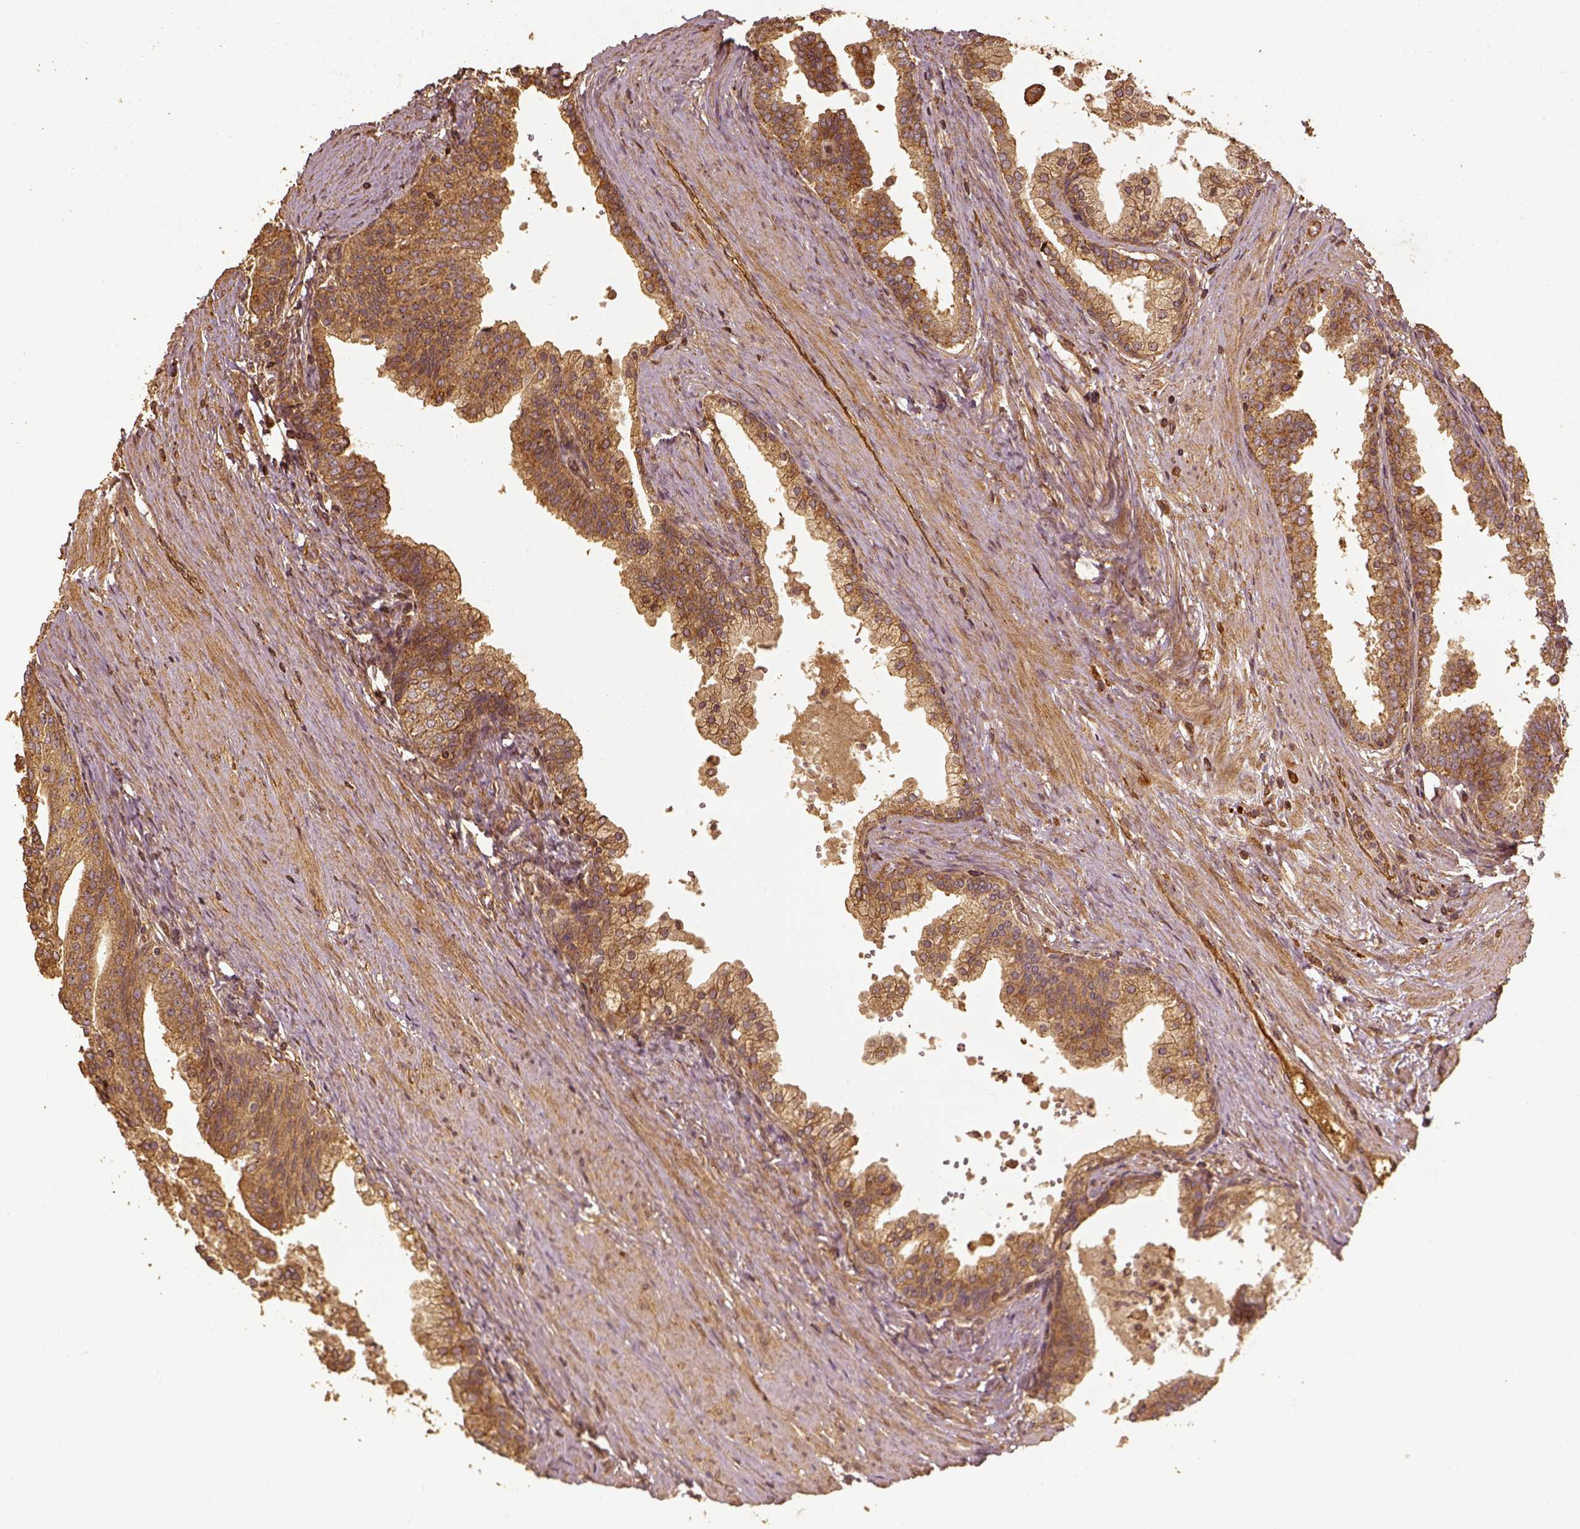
{"staining": {"intensity": "moderate", "quantity": ">75%", "location": "cytoplasmic/membranous"}, "tissue": "prostate cancer", "cell_type": "Tumor cells", "image_type": "cancer", "snomed": [{"axis": "morphology", "description": "Adenocarcinoma, NOS"}, {"axis": "topography", "description": "Prostate and seminal vesicle, NOS"}, {"axis": "topography", "description": "Prostate"}], "caption": "DAB immunohistochemical staining of human adenocarcinoma (prostate) displays moderate cytoplasmic/membranous protein staining in about >75% of tumor cells.", "gene": "VEGFA", "patient": {"sex": "male", "age": 44}}